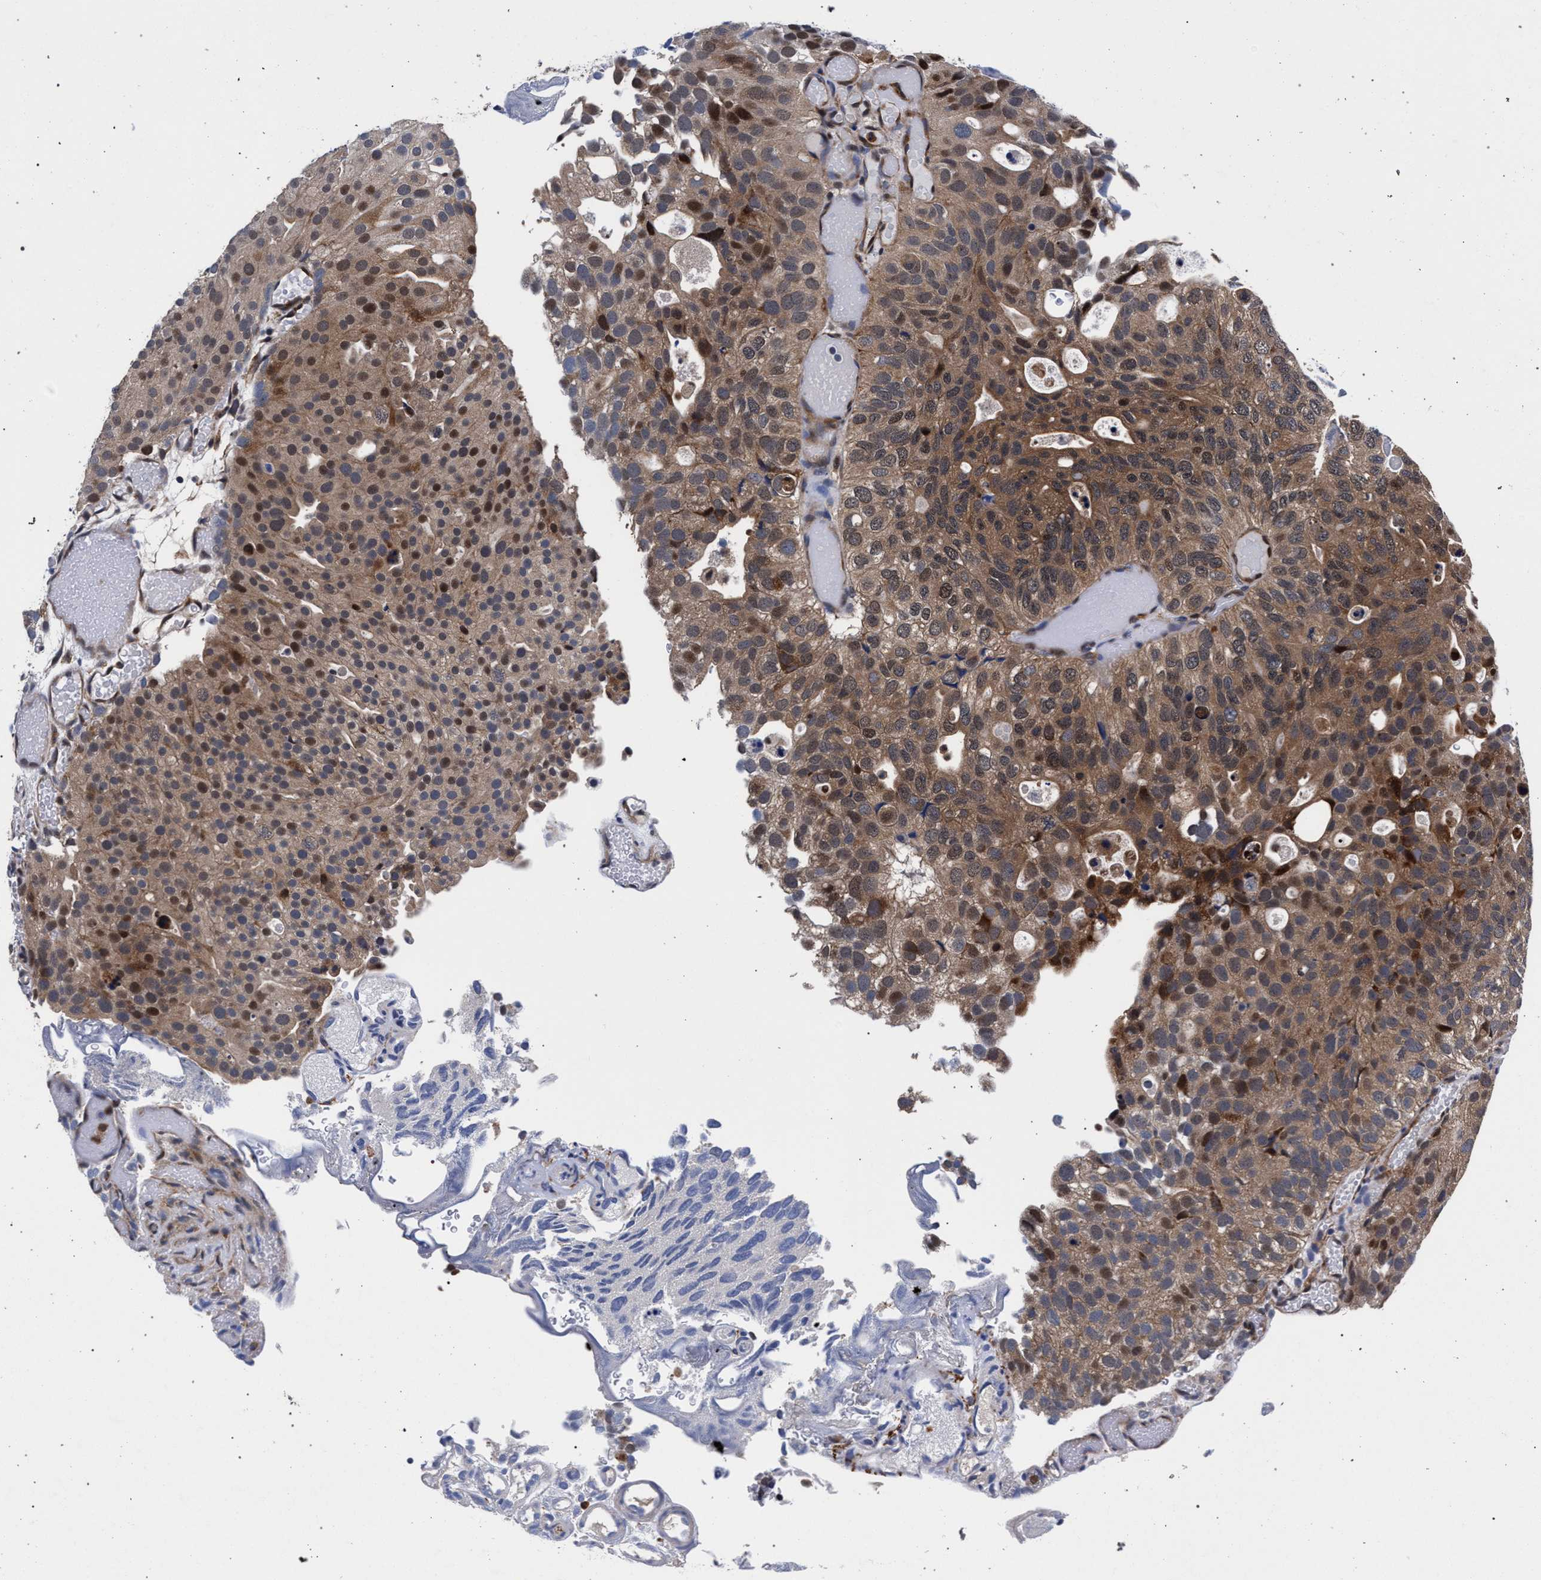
{"staining": {"intensity": "moderate", "quantity": ">75%", "location": "cytoplasmic/membranous,nuclear"}, "tissue": "urothelial cancer", "cell_type": "Tumor cells", "image_type": "cancer", "snomed": [{"axis": "morphology", "description": "Urothelial carcinoma, Low grade"}, {"axis": "topography", "description": "Urinary bladder"}], "caption": "Human urothelial cancer stained with a protein marker displays moderate staining in tumor cells.", "gene": "ZNF462", "patient": {"sex": "male", "age": 78}}